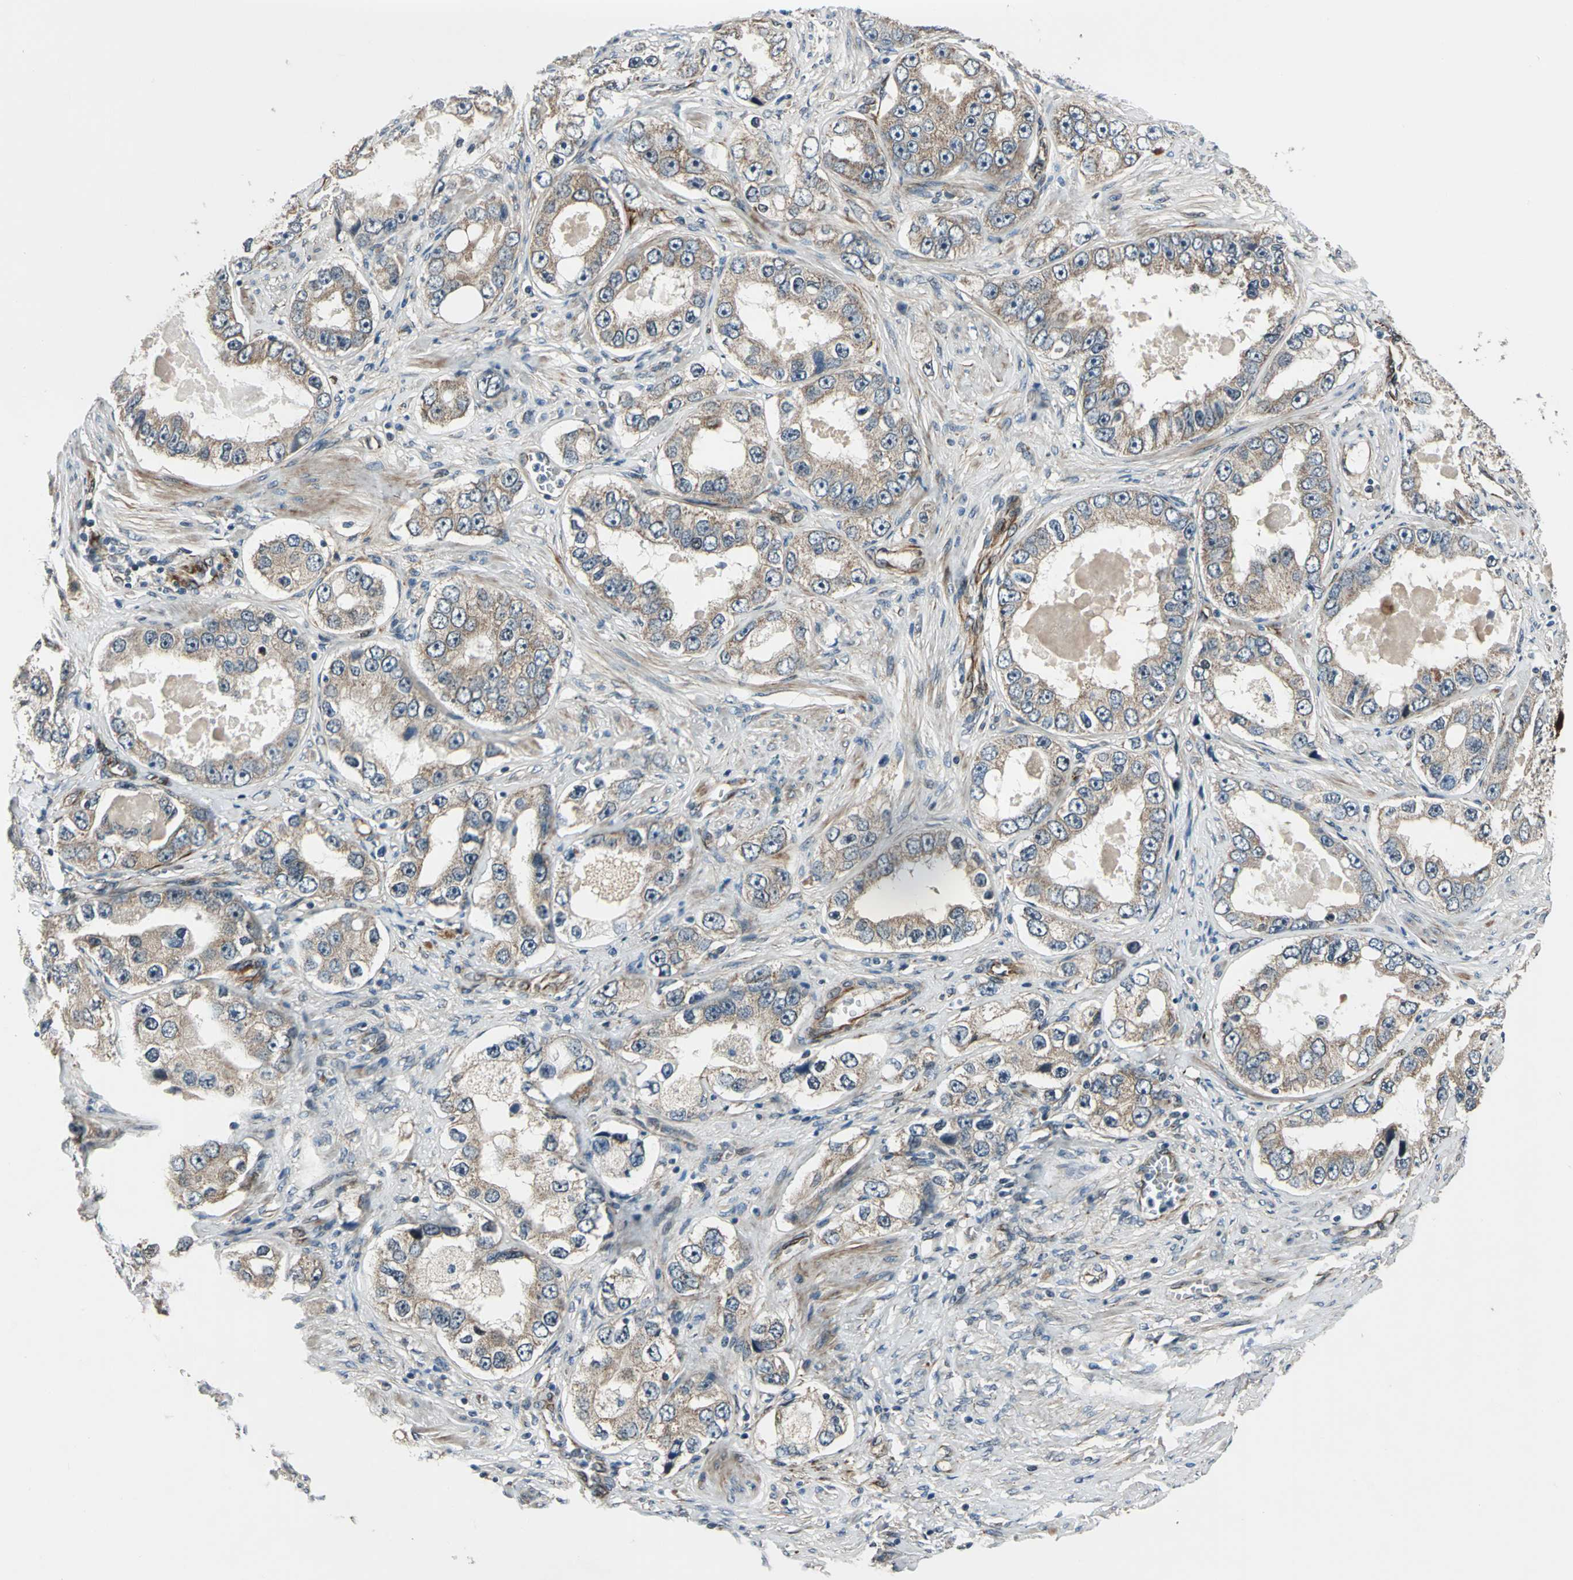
{"staining": {"intensity": "weak", "quantity": ">75%", "location": "cytoplasmic/membranous"}, "tissue": "prostate cancer", "cell_type": "Tumor cells", "image_type": "cancer", "snomed": [{"axis": "morphology", "description": "Adenocarcinoma, High grade"}, {"axis": "topography", "description": "Prostate"}], "caption": "There is low levels of weak cytoplasmic/membranous staining in tumor cells of prostate adenocarcinoma (high-grade), as demonstrated by immunohistochemical staining (brown color).", "gene": "EXD2", "patient": {"sex": "male", "age": 63}}